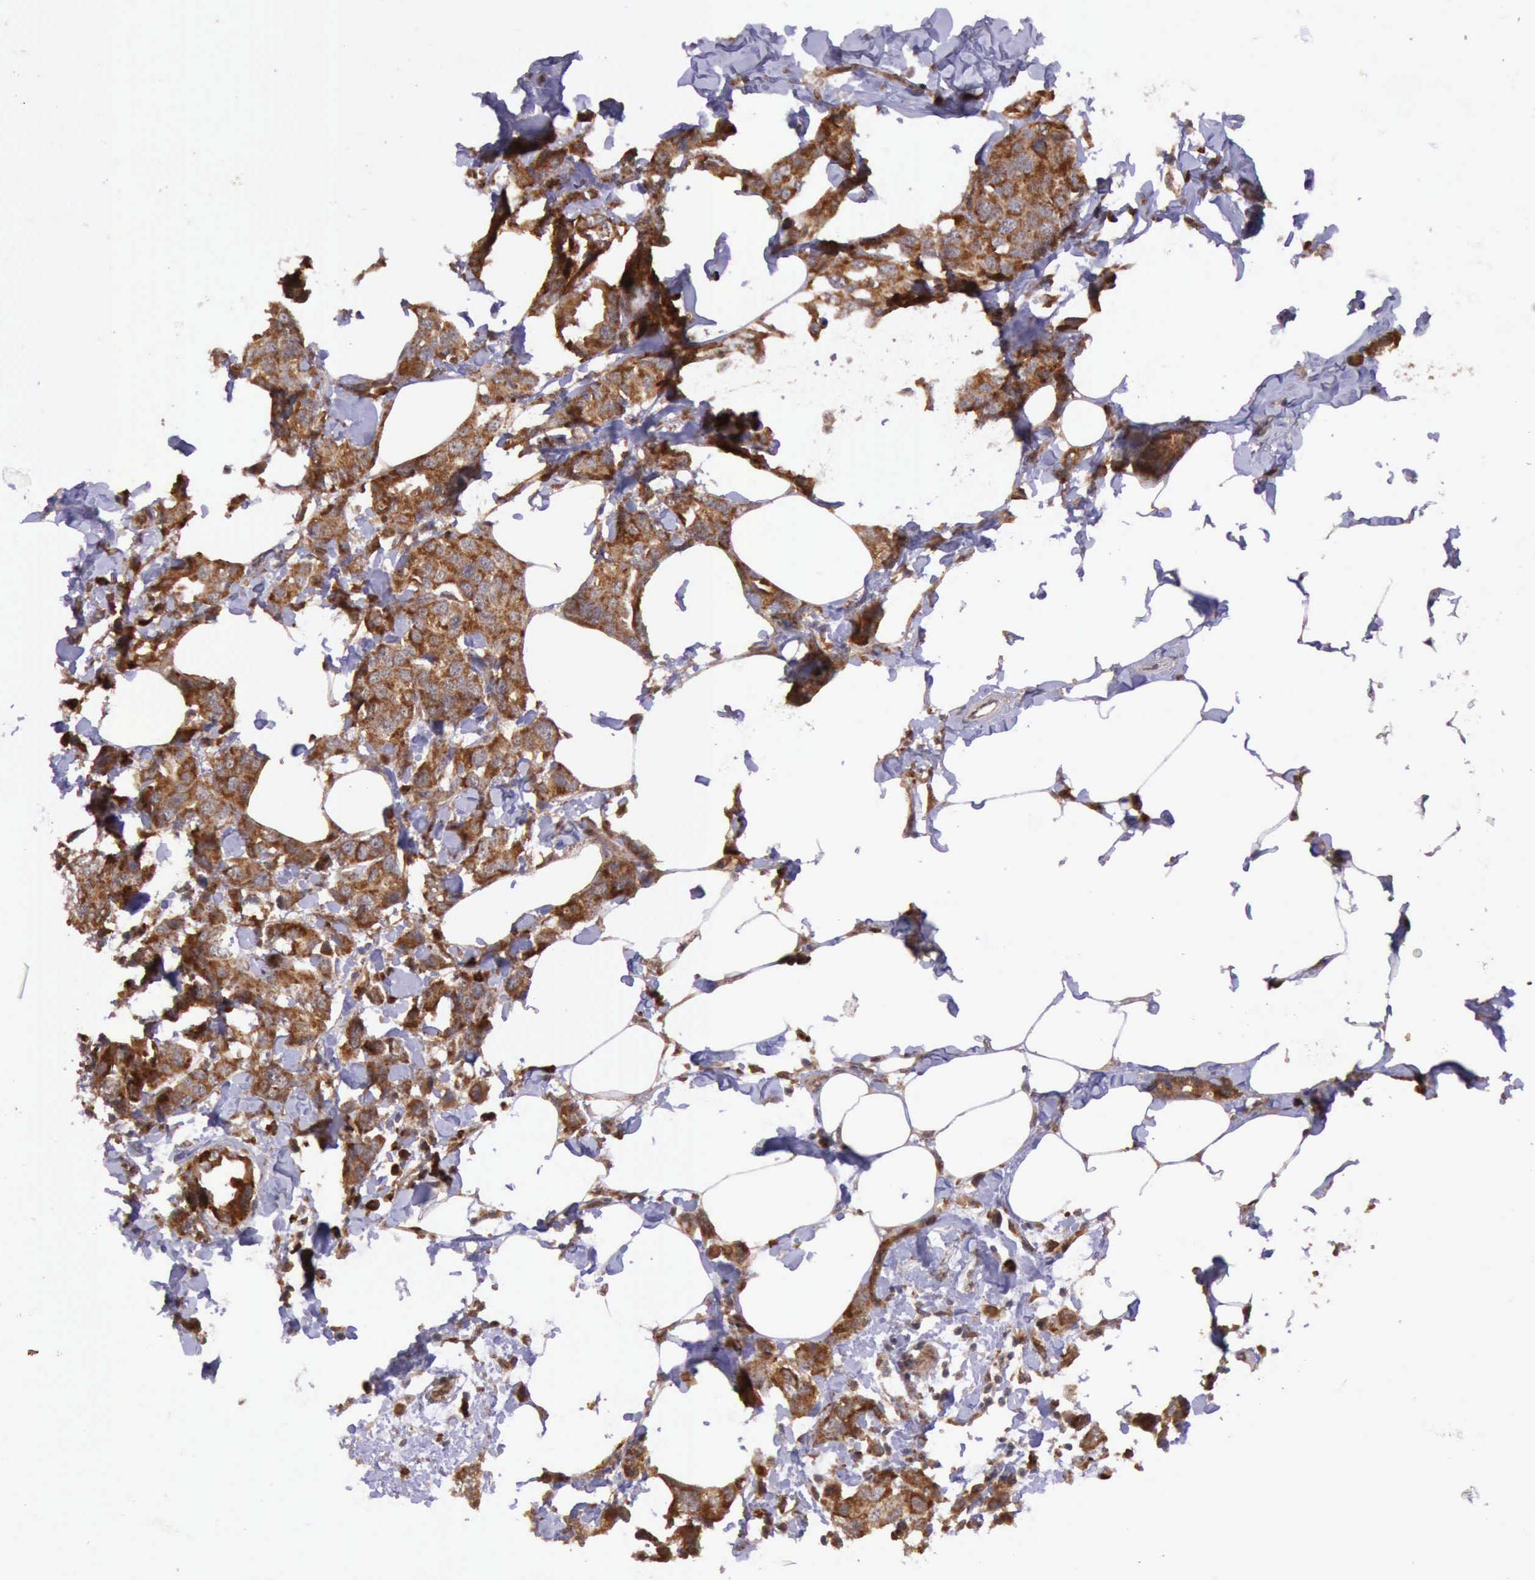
{"staining": {"intensity": "moderate", "quantity": ">75%", "location": "cytoplasmic/membranous"}, "tissue": "breast cancer", "cell_type": "Tumor cells", "image_type": "cancer", "snomed": [{"axis": "morphology", "description": "Normal tissue, NOS"}, {"axis": "morphology", "description": "Duct carcinoma"}, {"axis": "topography", "description": "Breast"}], "caption": "Immunohistochemical staining of infiltrating ductal carcinoma (breast) reveals medium levels of moderate cytoplasmic/membranous expression in approximately >75% of tumor cells.", "gene": "ARMCX3", "patient": {"sex": "female", "age": 50}}